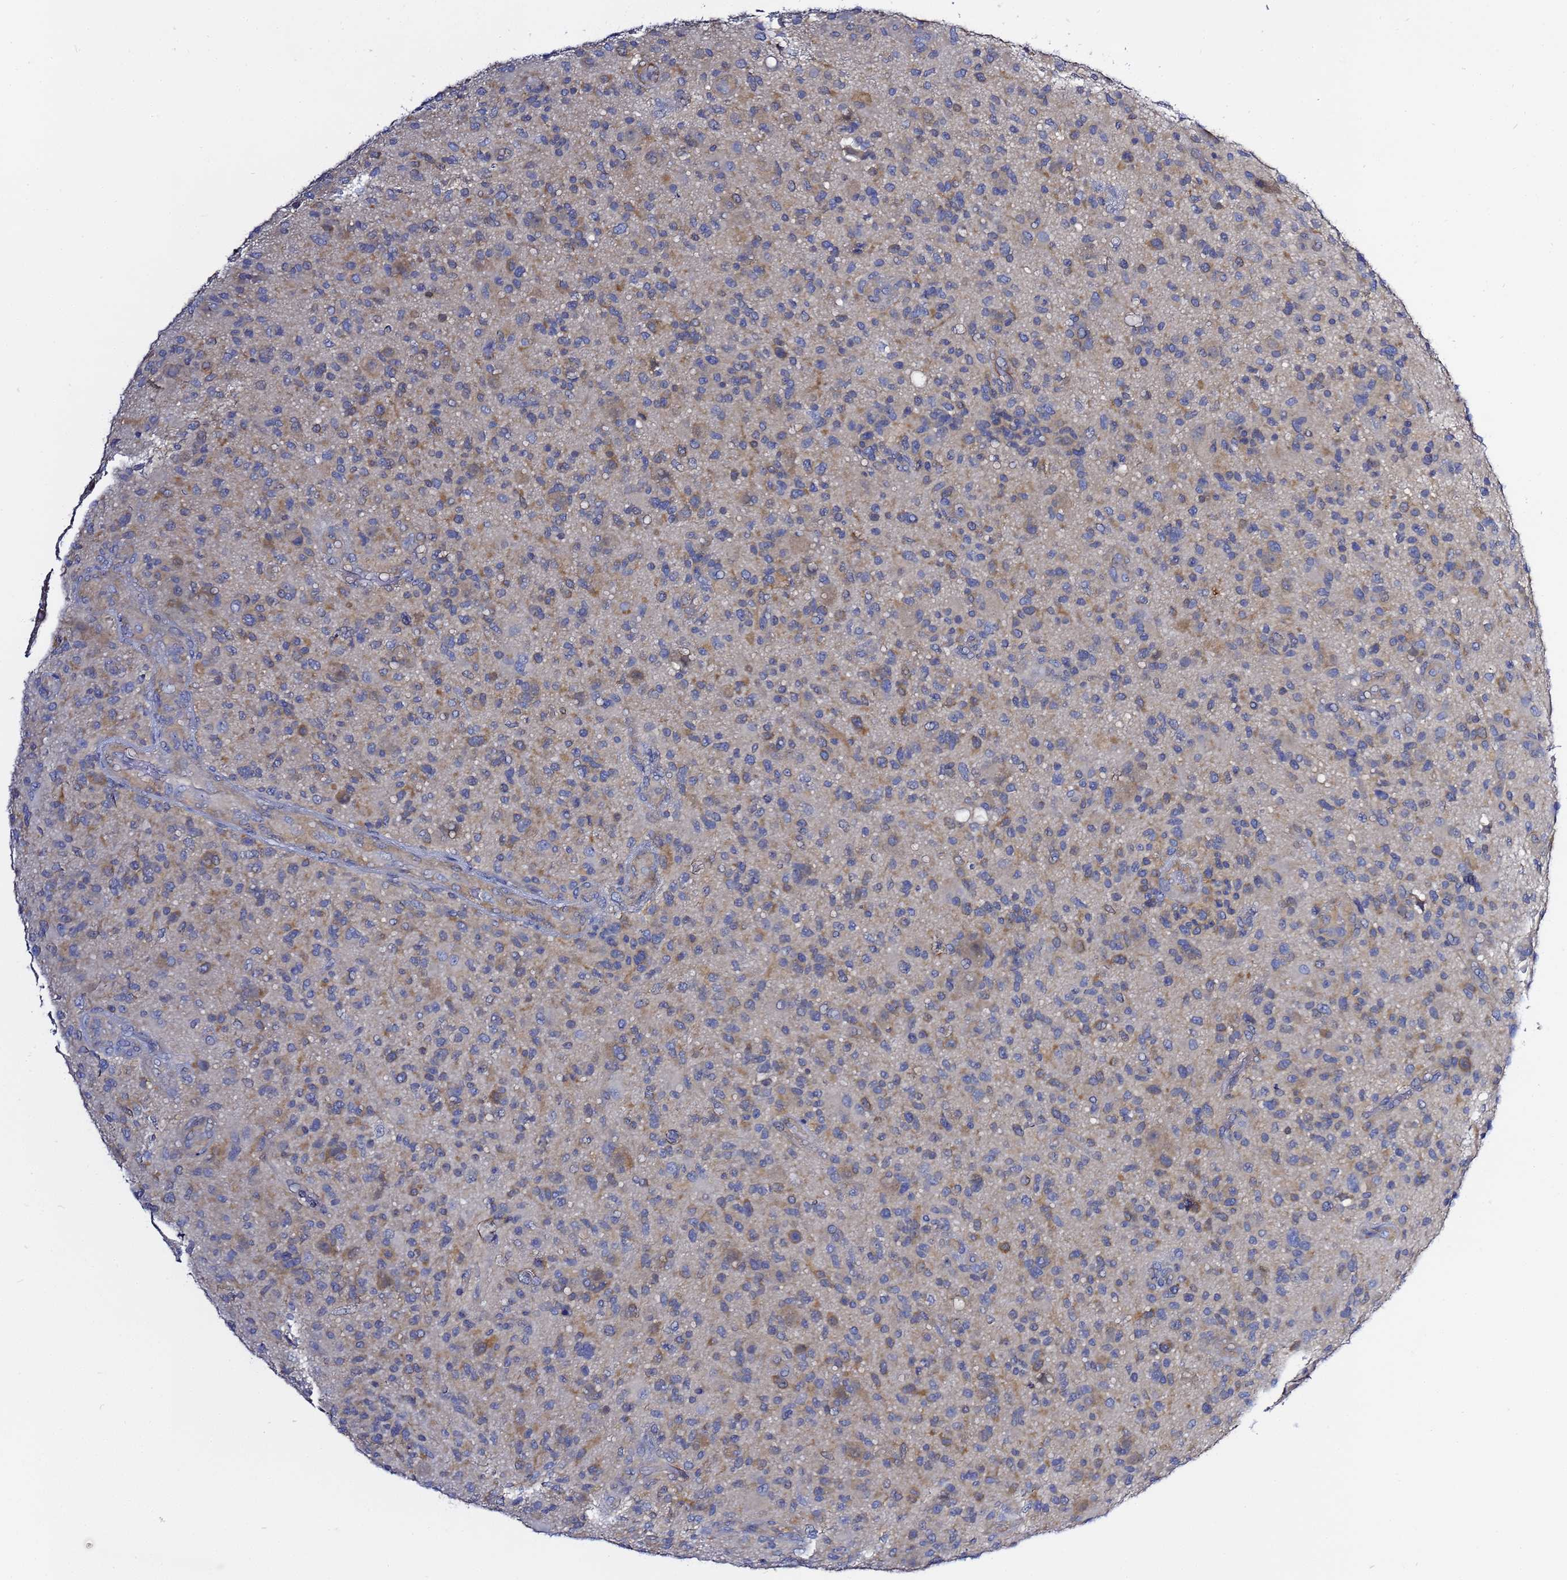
{"staining": {"intensity": "weak", "quantity": "25%-75%", "location": "cytoplasmic/membranous"}, "tissue": "glioma", "cell_type": "Tumor cells", "image_type": "cancer", "snomed": [{"axis": "morphology", "description": "Glioma, malignant, High grade"}, {"axis": "topography", "description": "Brain"}], "caption": "Tumor cells exhibit weak cytoplasmic/membranous expression in about 25%-75% of cells in glioma.", "gene": "LENG1", "patient": {"sex": "male", "age": 47}}